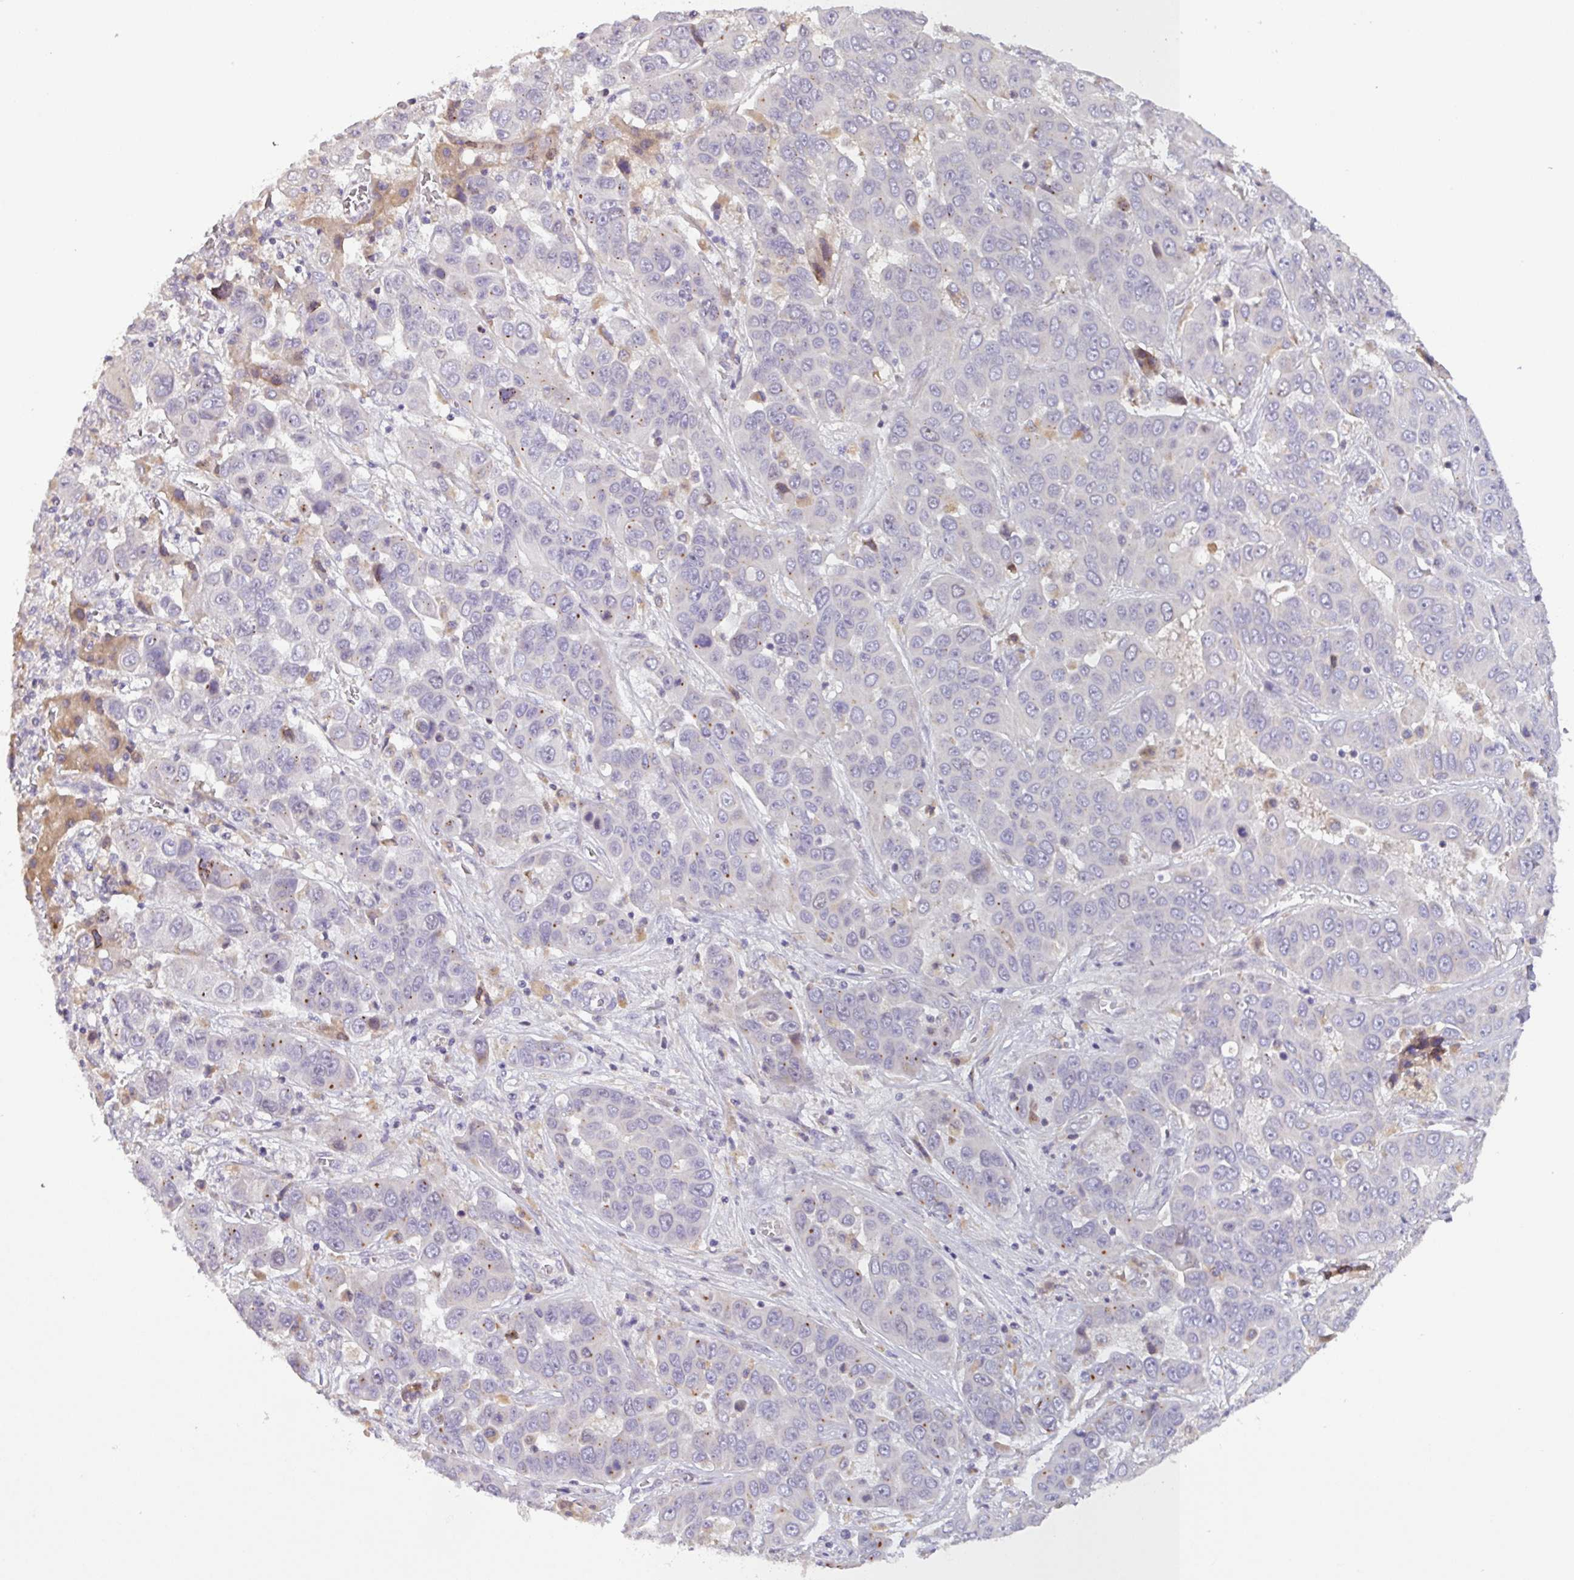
{"staining": {"intensity": "negative", "quantity": "none", "location": "none"}, "tissue": "liver cancer", "cell_type": "Tumor cells", "image_type": "cancer", "snomed": [{"axis": "morphology", "description": "Cholangiocarcinoma"}, {"axis": "topography", "description": "Liver"}], "caption": "Human cholangiocarcinoma (liver) stained for a protein using IHC displays no expression in tumor cells.", "gene": "SFTPB", "patient": {"sex": "female", "age": 52}}